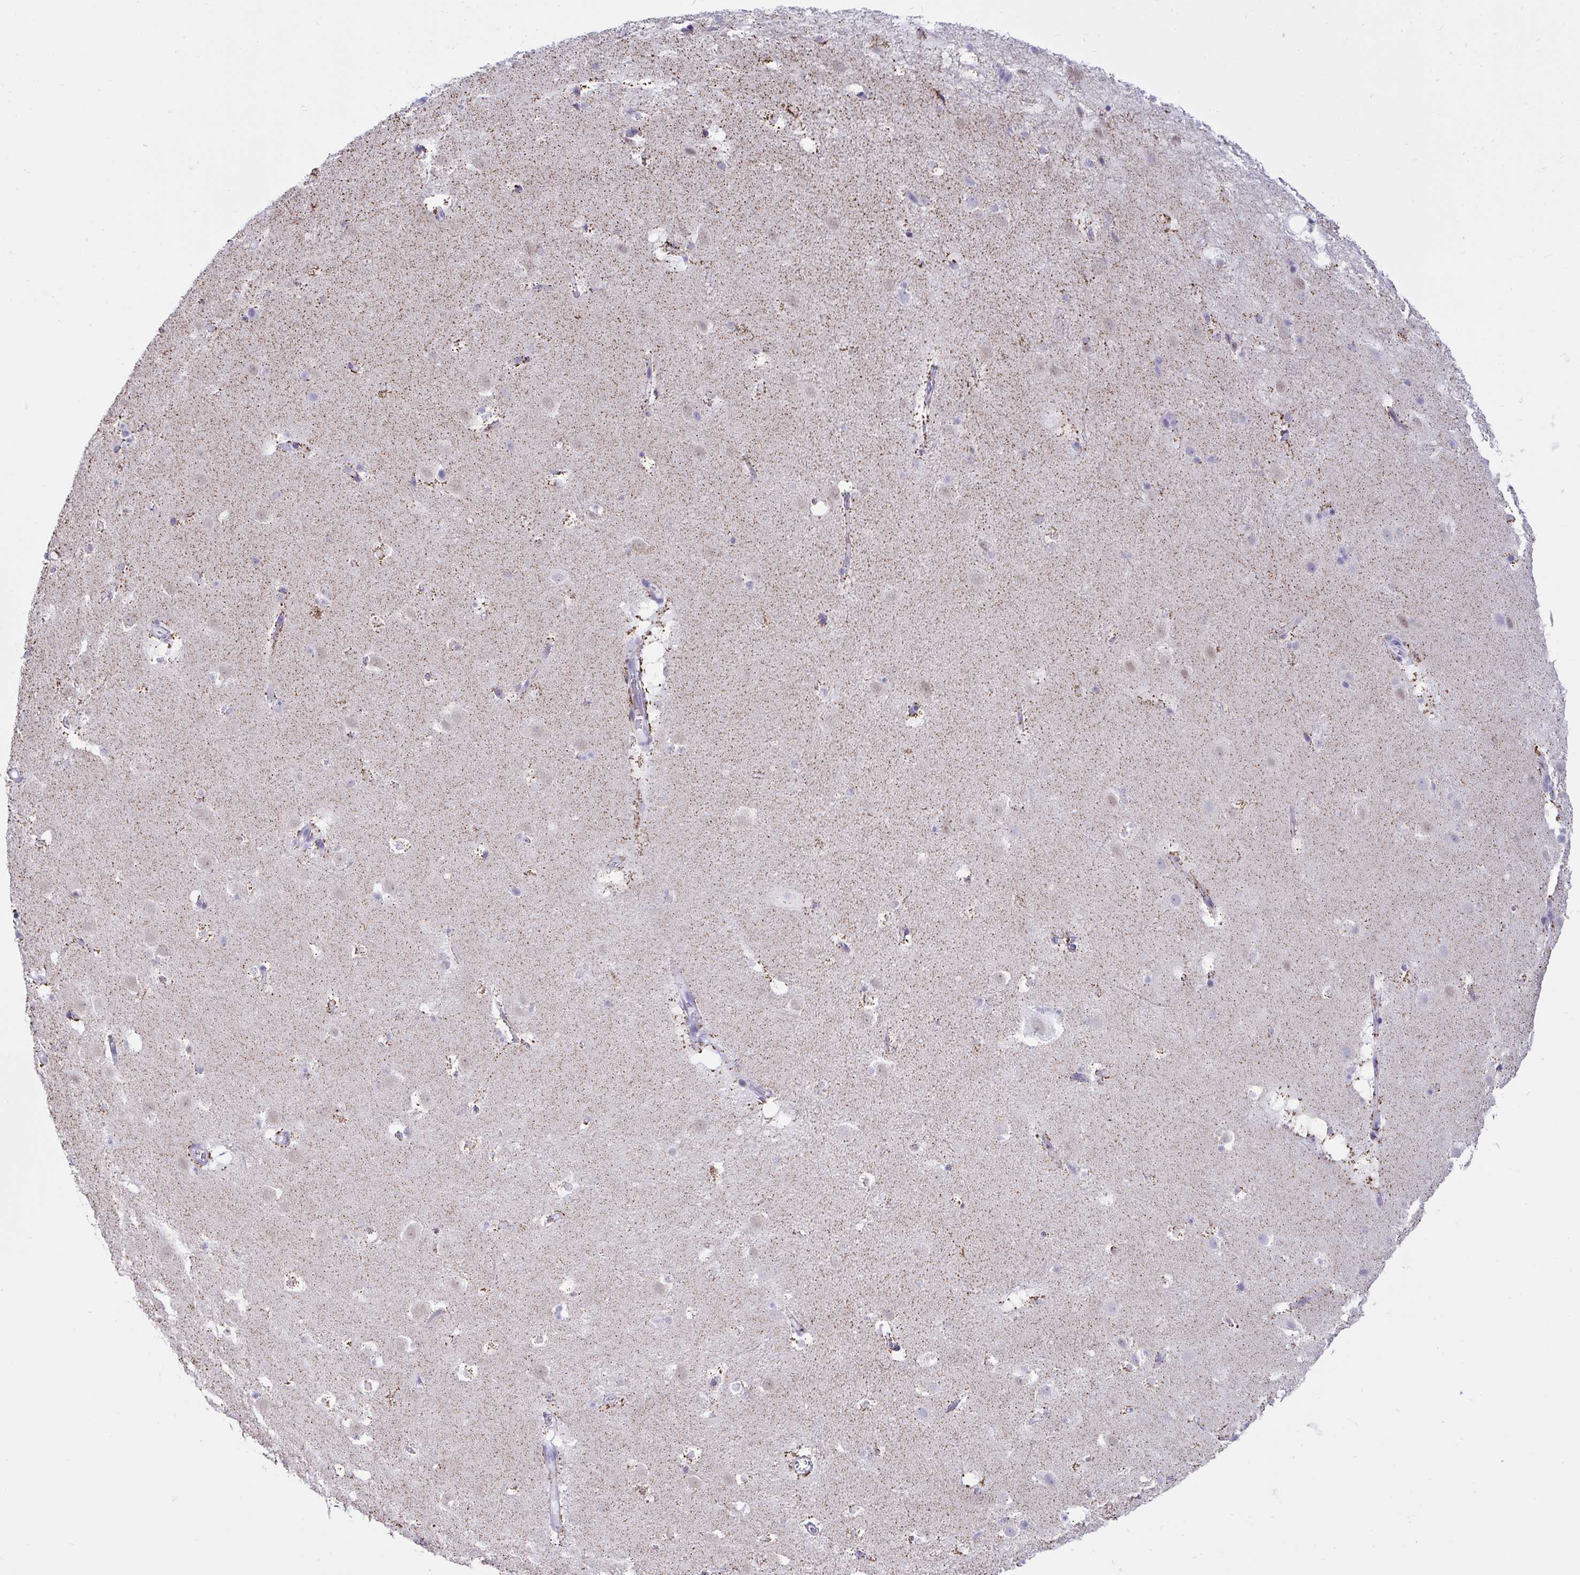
{"staining": {"intensity": "negative", "quantity": "none", "location": "none"}, "tissue": "caudate", "cell_type": "Glial cells", "image_type": "normal", "snomed": [{"axis": "morphology", "description": "Normal tissue, NOS"}, {"axis": "topography", "description": "Lateral ventricle wall"}], "caption": "DAB immunohistochemical staining of unremarkable caudate displays no significant staining in glial cells.", "gene": "PLA2G12B", "patient": {"sex": "male", "age": 37}}